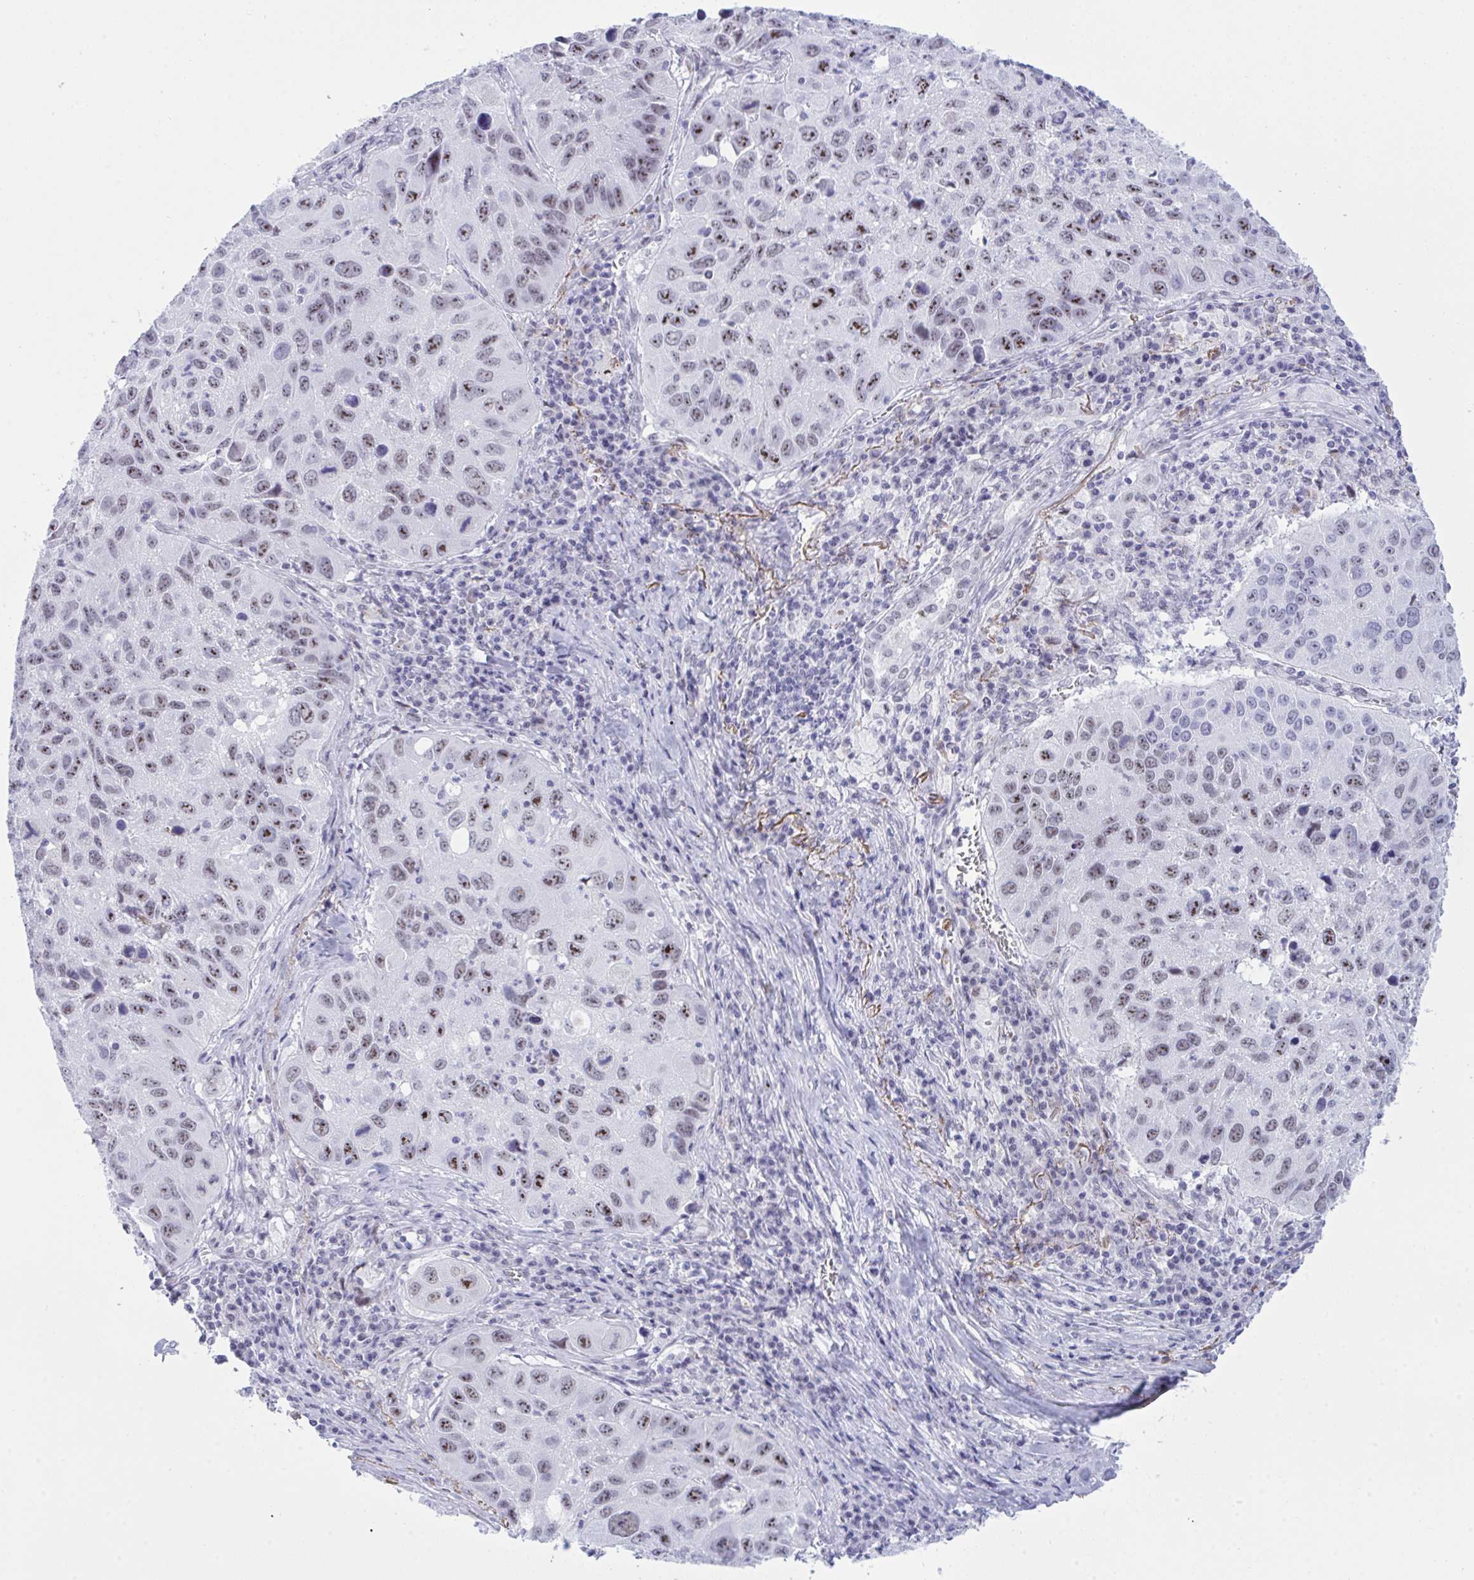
{"staining": {"intensity": "moderate", "quantity": "25%-75%", "location": "nuclear"}, "tissue": "lung cancer", "cell_type": "Tumor cells", "image_type": "cancer", "snomed": [{"axis": "morphology", "description": "Squamous cell carcinoma, NOS"}, {"axis": "topography", "description": "Lung"}], "caption": "The histopathology image shows staining of lung squamous cell carcinoma, revealing moderate nuclear protein staining (brown color) within tumor cells. (brown staining indicates protein expression, while blue staining denotes nuclei).", "gene": "ELN", "patient": {"sex": "female", "age": 61}}